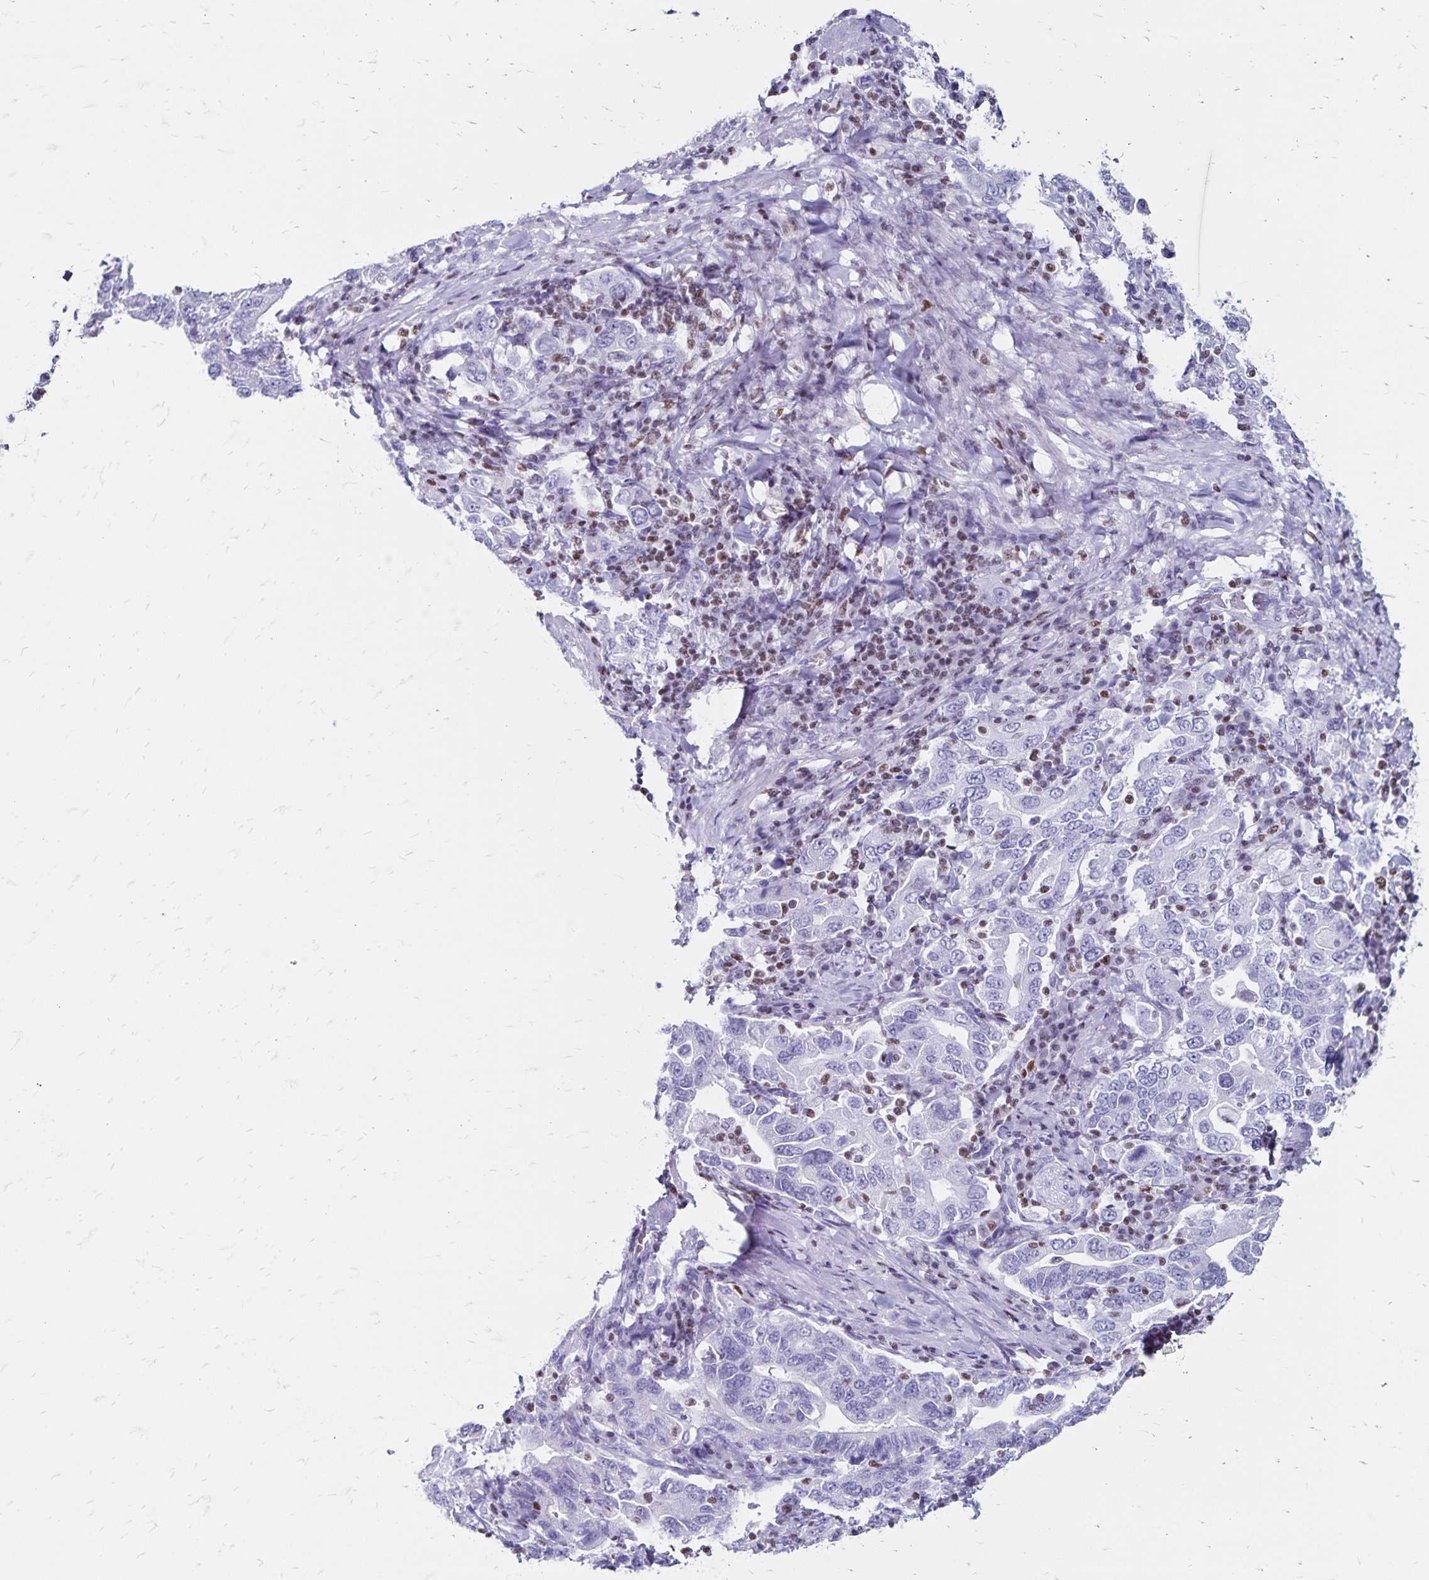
{"staining": {"intensity": "negative", "quantity": "none", "location": "none"}, "tissue": "stomach cancer", "cell_type": "Tumor cells", "image_type": "cancer", "snomed": [{"axis": "morphology", "description": "Adenocarcinoma, NOS"}, {"axis": "topography", "description": "Stomach, upper"}, {"axis": "topography", "description": "Stomach"}], "caption": "Tumor cells are negative for brown protein staining in stomach adenocarcinoma.", "gene": "IKZF1", "patient": {"sex": "male", "age": 62}}